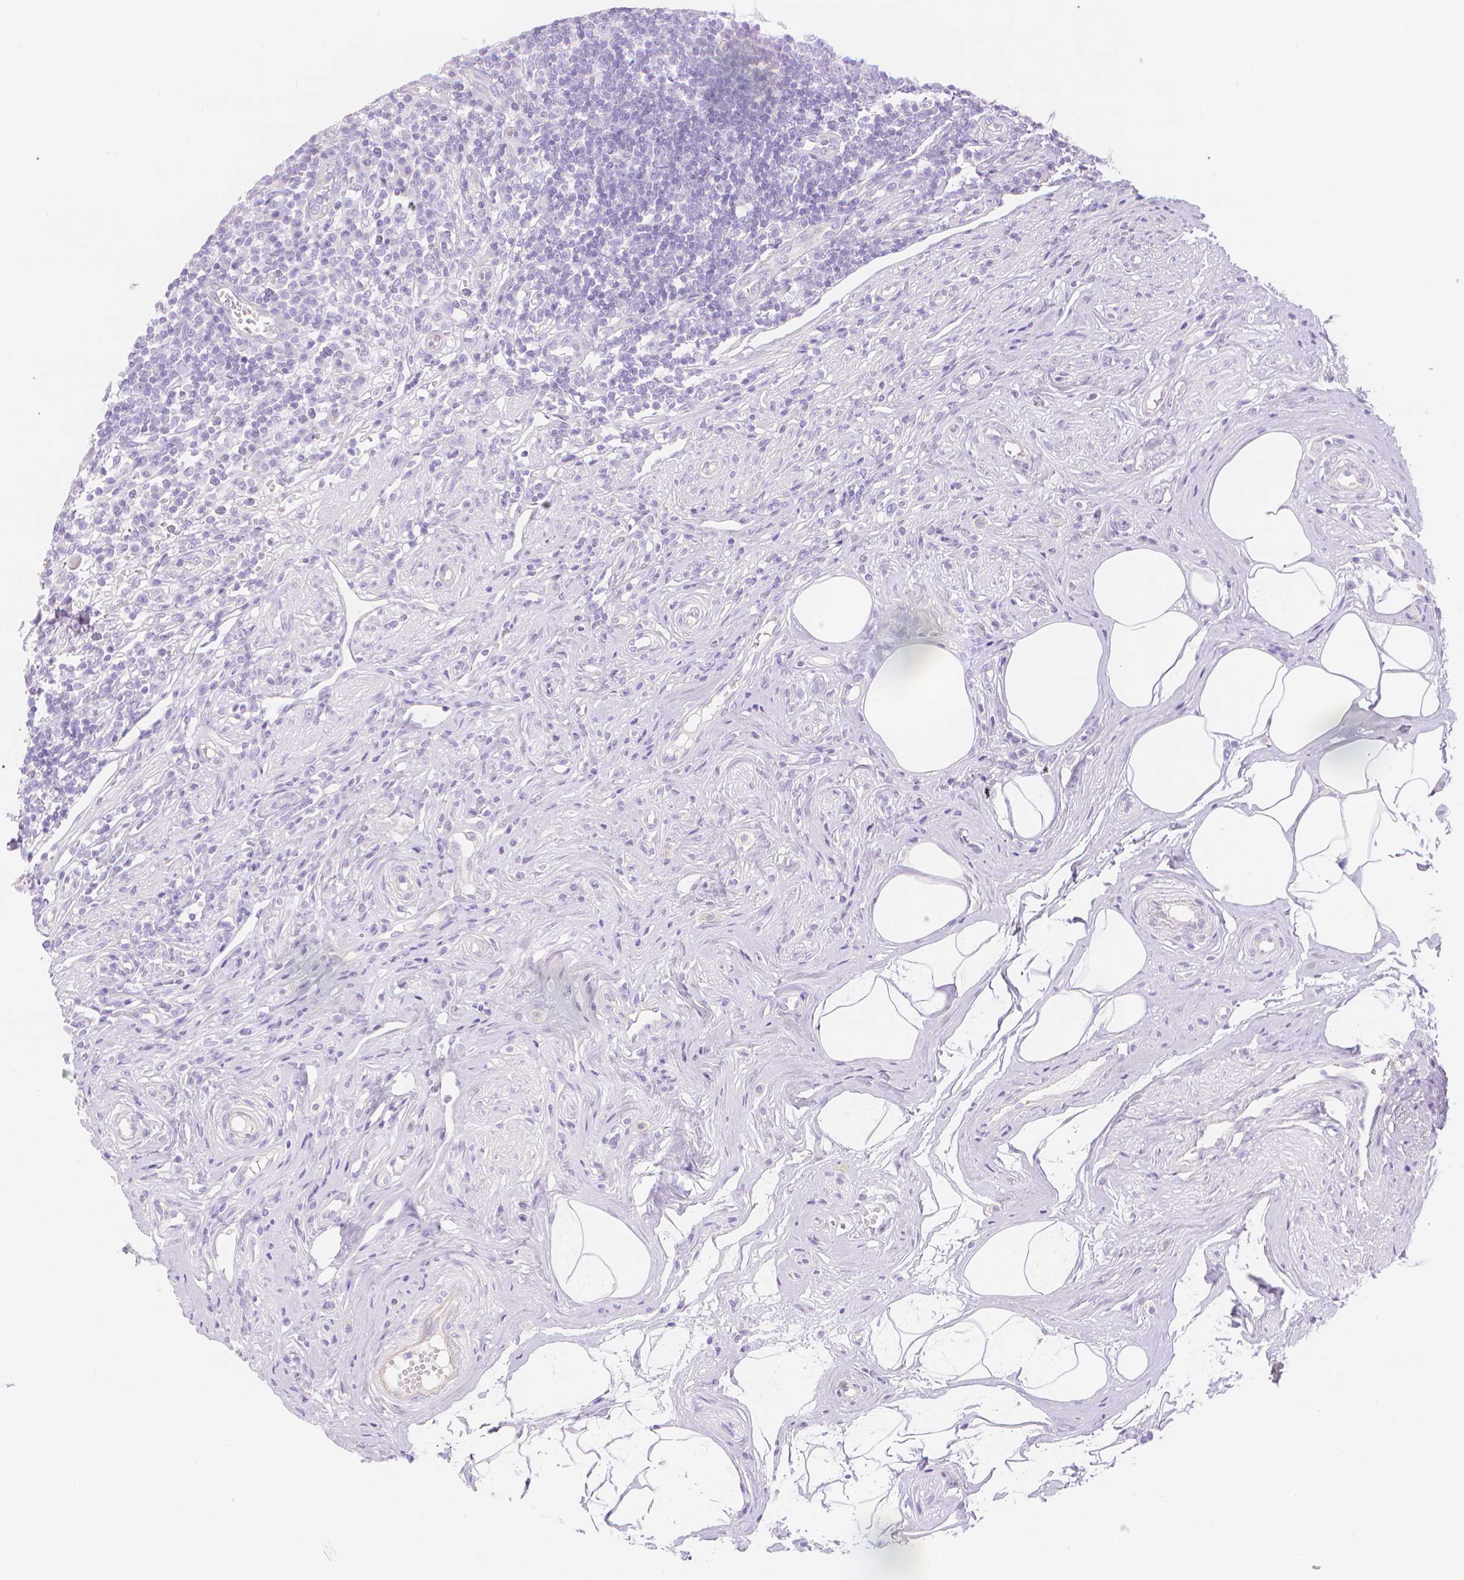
{"staining": {"intensity": "weak", "quantity": "<25%", "location": "cytoplasmic/membranous"}, "tissue": "appendix", "cell_type": "Glandular cells", "image_type": "normal", "snomed": [{"axis": "morphology", "description": "Normal tissue, NOS"}, {"axis": "topography", "description": "Appendix"}], "caption": "DAB immunohistochemical staining of benign appendix reveals no significant staining in glandular cells.", "gene": "SLC27A5", "patient": {"sex": "female", "age": 56}}